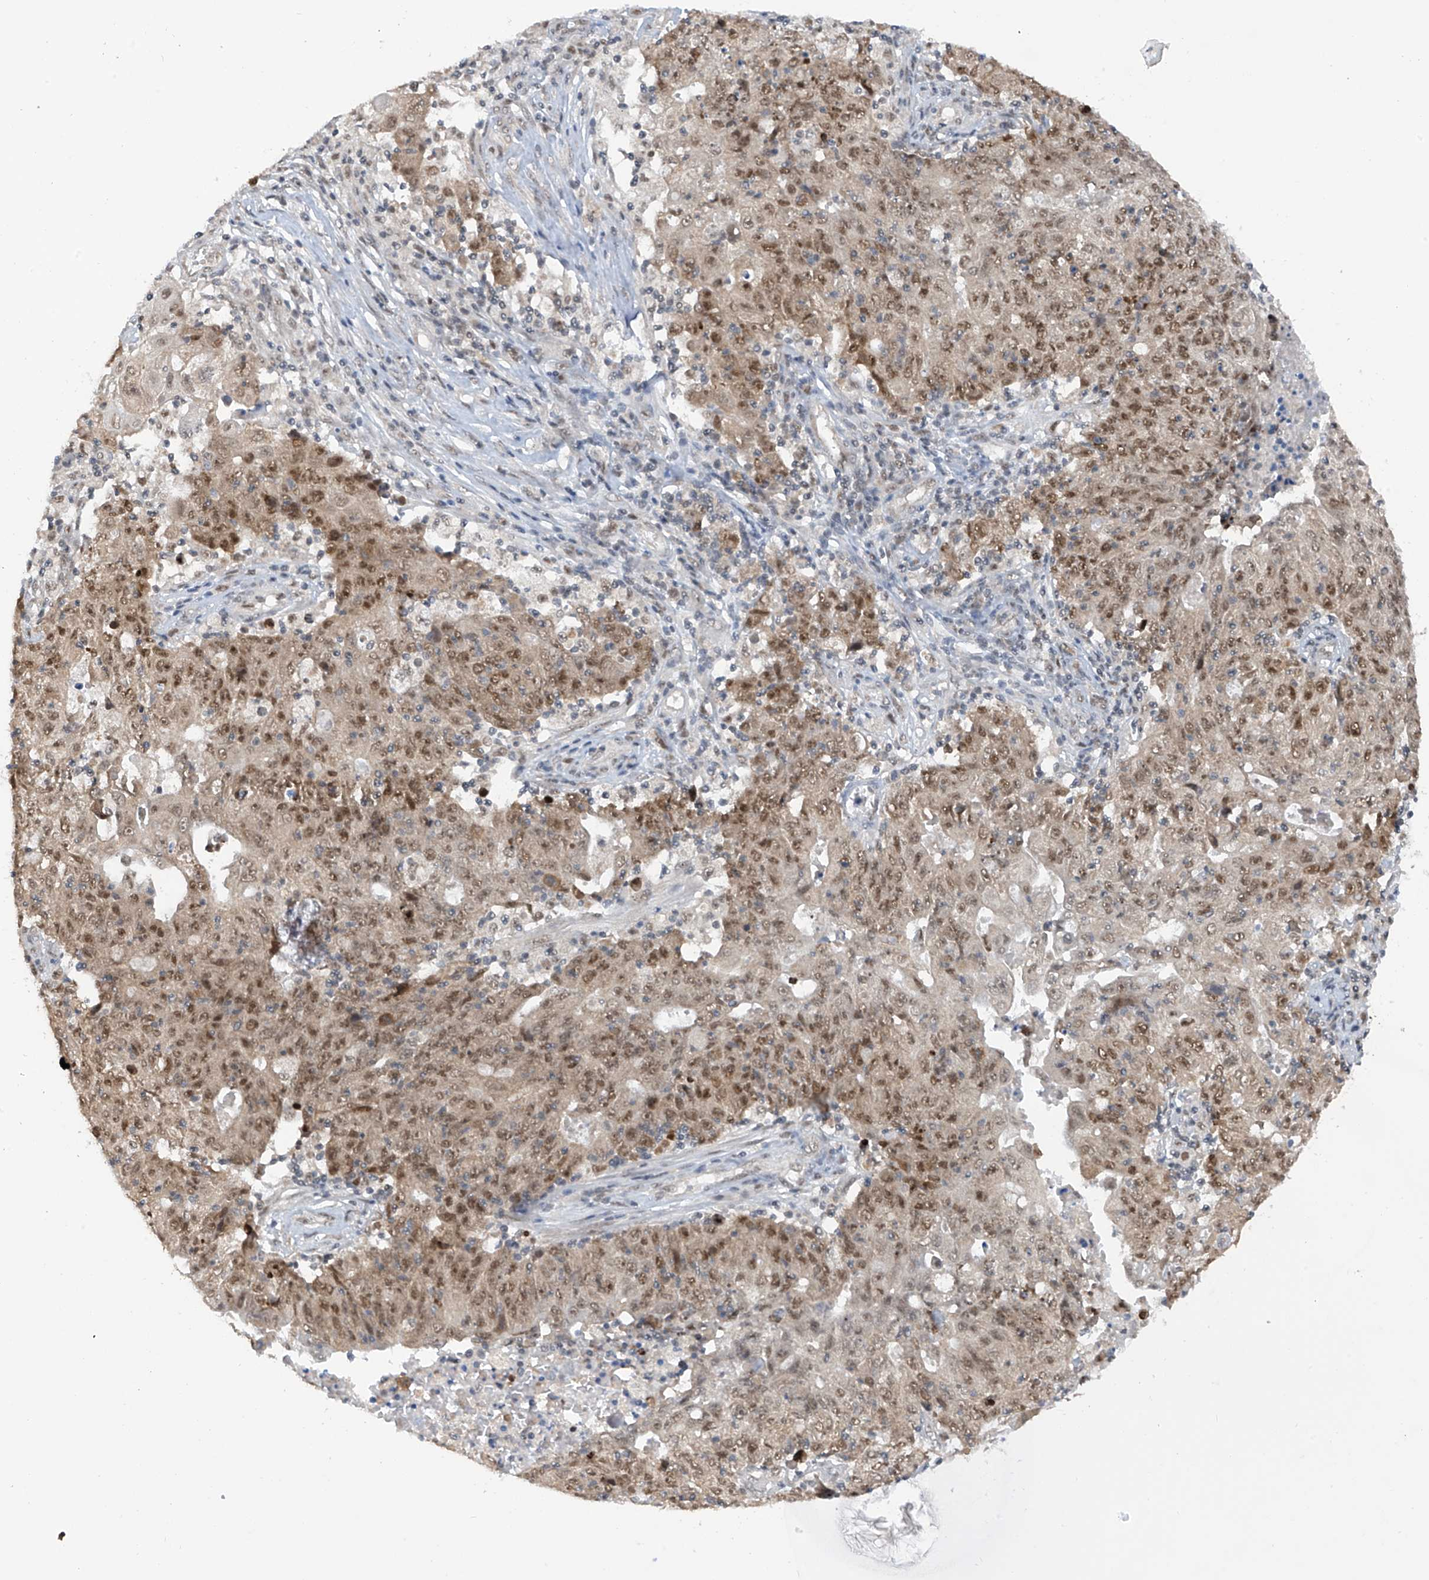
{"staining": {"intensity": "moderate", "quantity": ">75%", "location": "nuclear"}, "tissue": "ovarian cancer", "cell_type": "Tumor cells", "image_type": "cancer", "snomed": [{"axis": "morphology", "description": "Carcinoma, endometroid"}, {"axis": "topography", "description": "Ovary"}], "caption": "Immunohistochemical staining of human ovarian cancer exhibits medium levels of moderate nuclear expression in about >75% of tumor cells.", "gene": "RPAIN", "patient": {"sex": "female", "age": 42}}